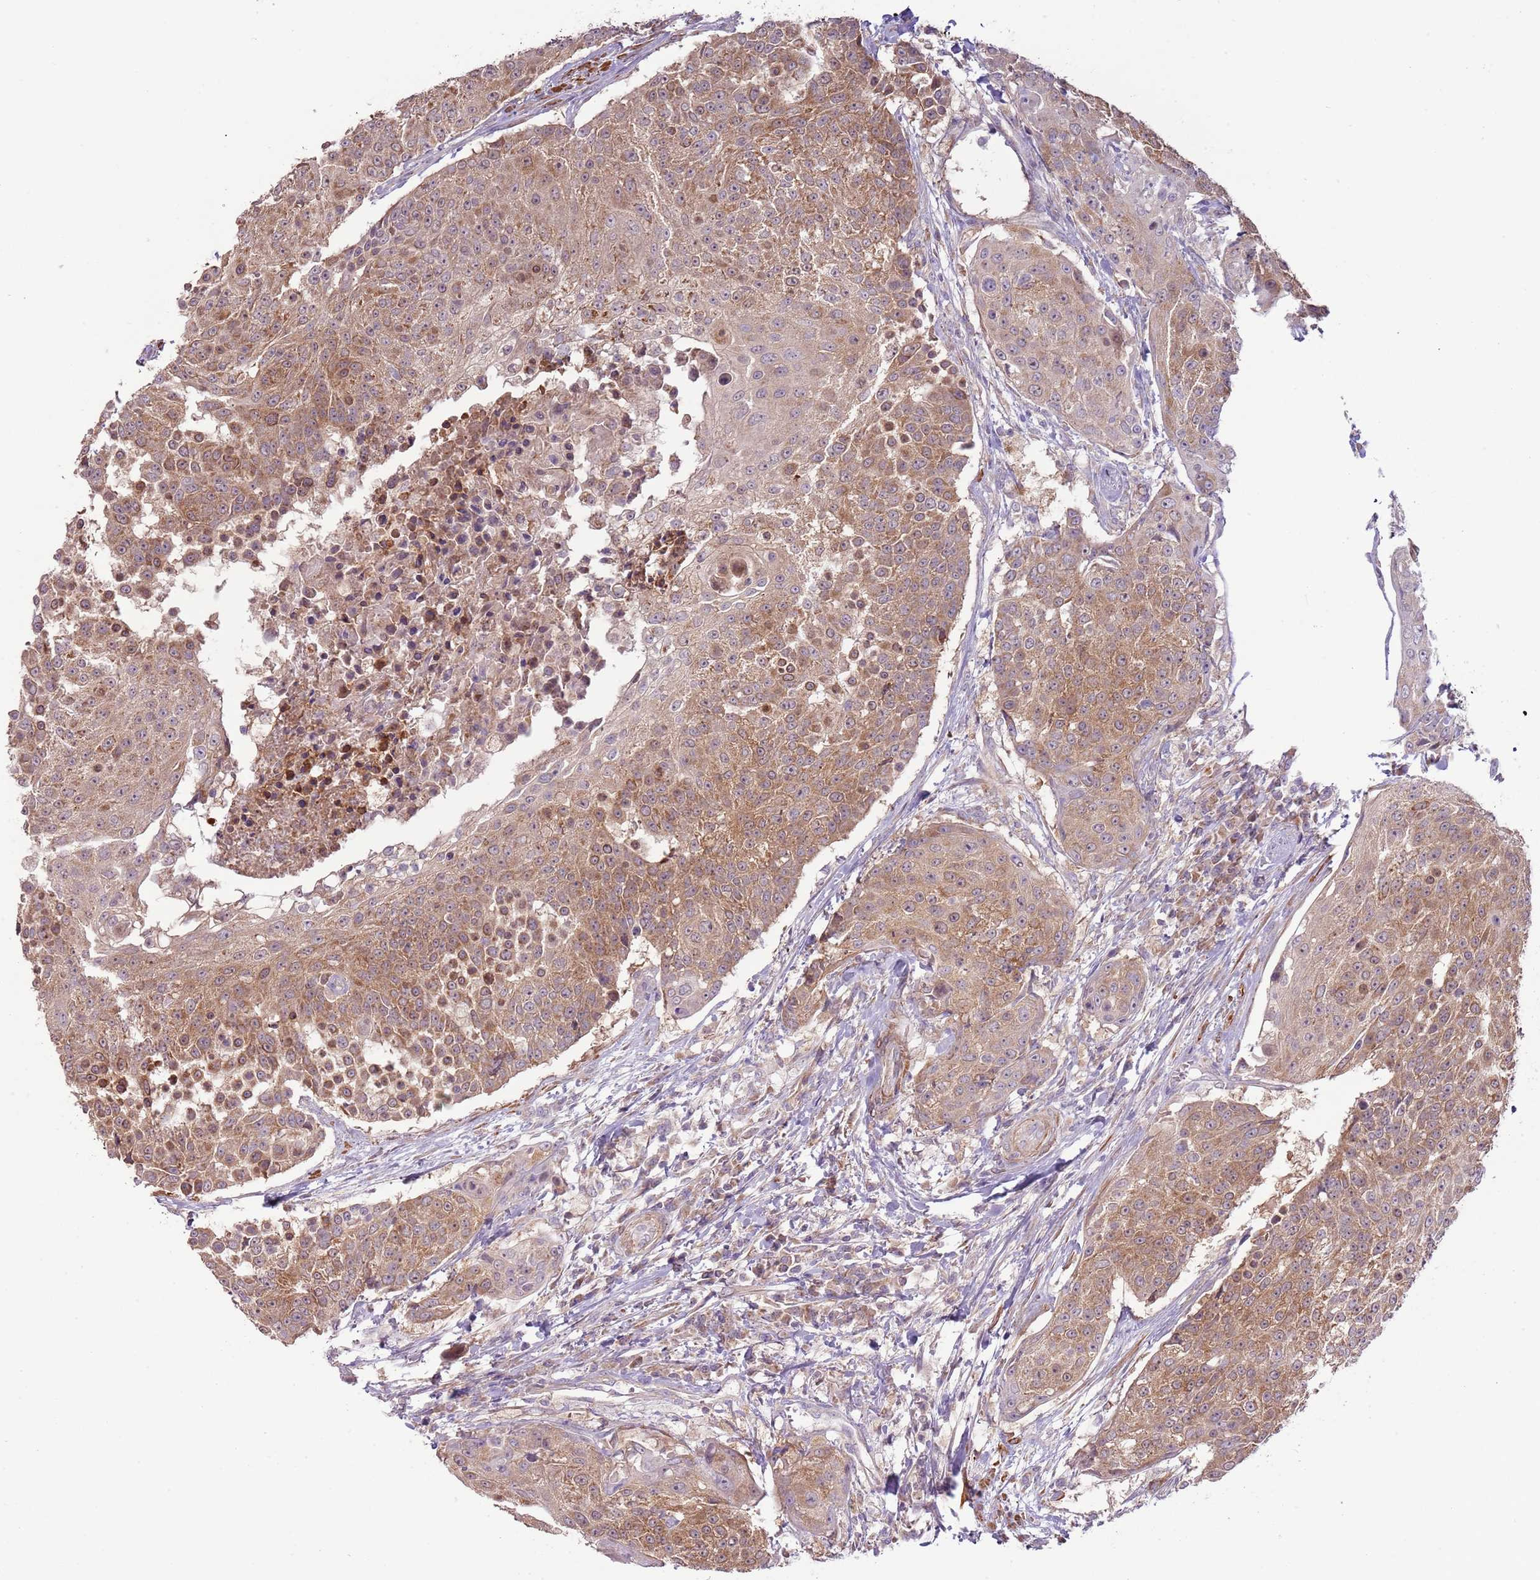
{"staining": {"intensity": "moderate", "quantity": ">75%", "location": "cytoplasmic/membranous"}, "tissue": "urothelial cancer", "cell_type": "Tumor cells", "image_type": "cancer", "snomed": [{"axis": "morphology", "description": "Urothelial carcinoma, High grade"}, {"axis": "topography", "description": "Urinary bladder"}], "caption": "Immunohistochemical staining of urothelial cancer displays medium levels of moderate cytoplasmic/membranous protein staining in about >75% of tumor cells.", "gene": "DTD2", "patient": {"sex": "female", "age": 63}}